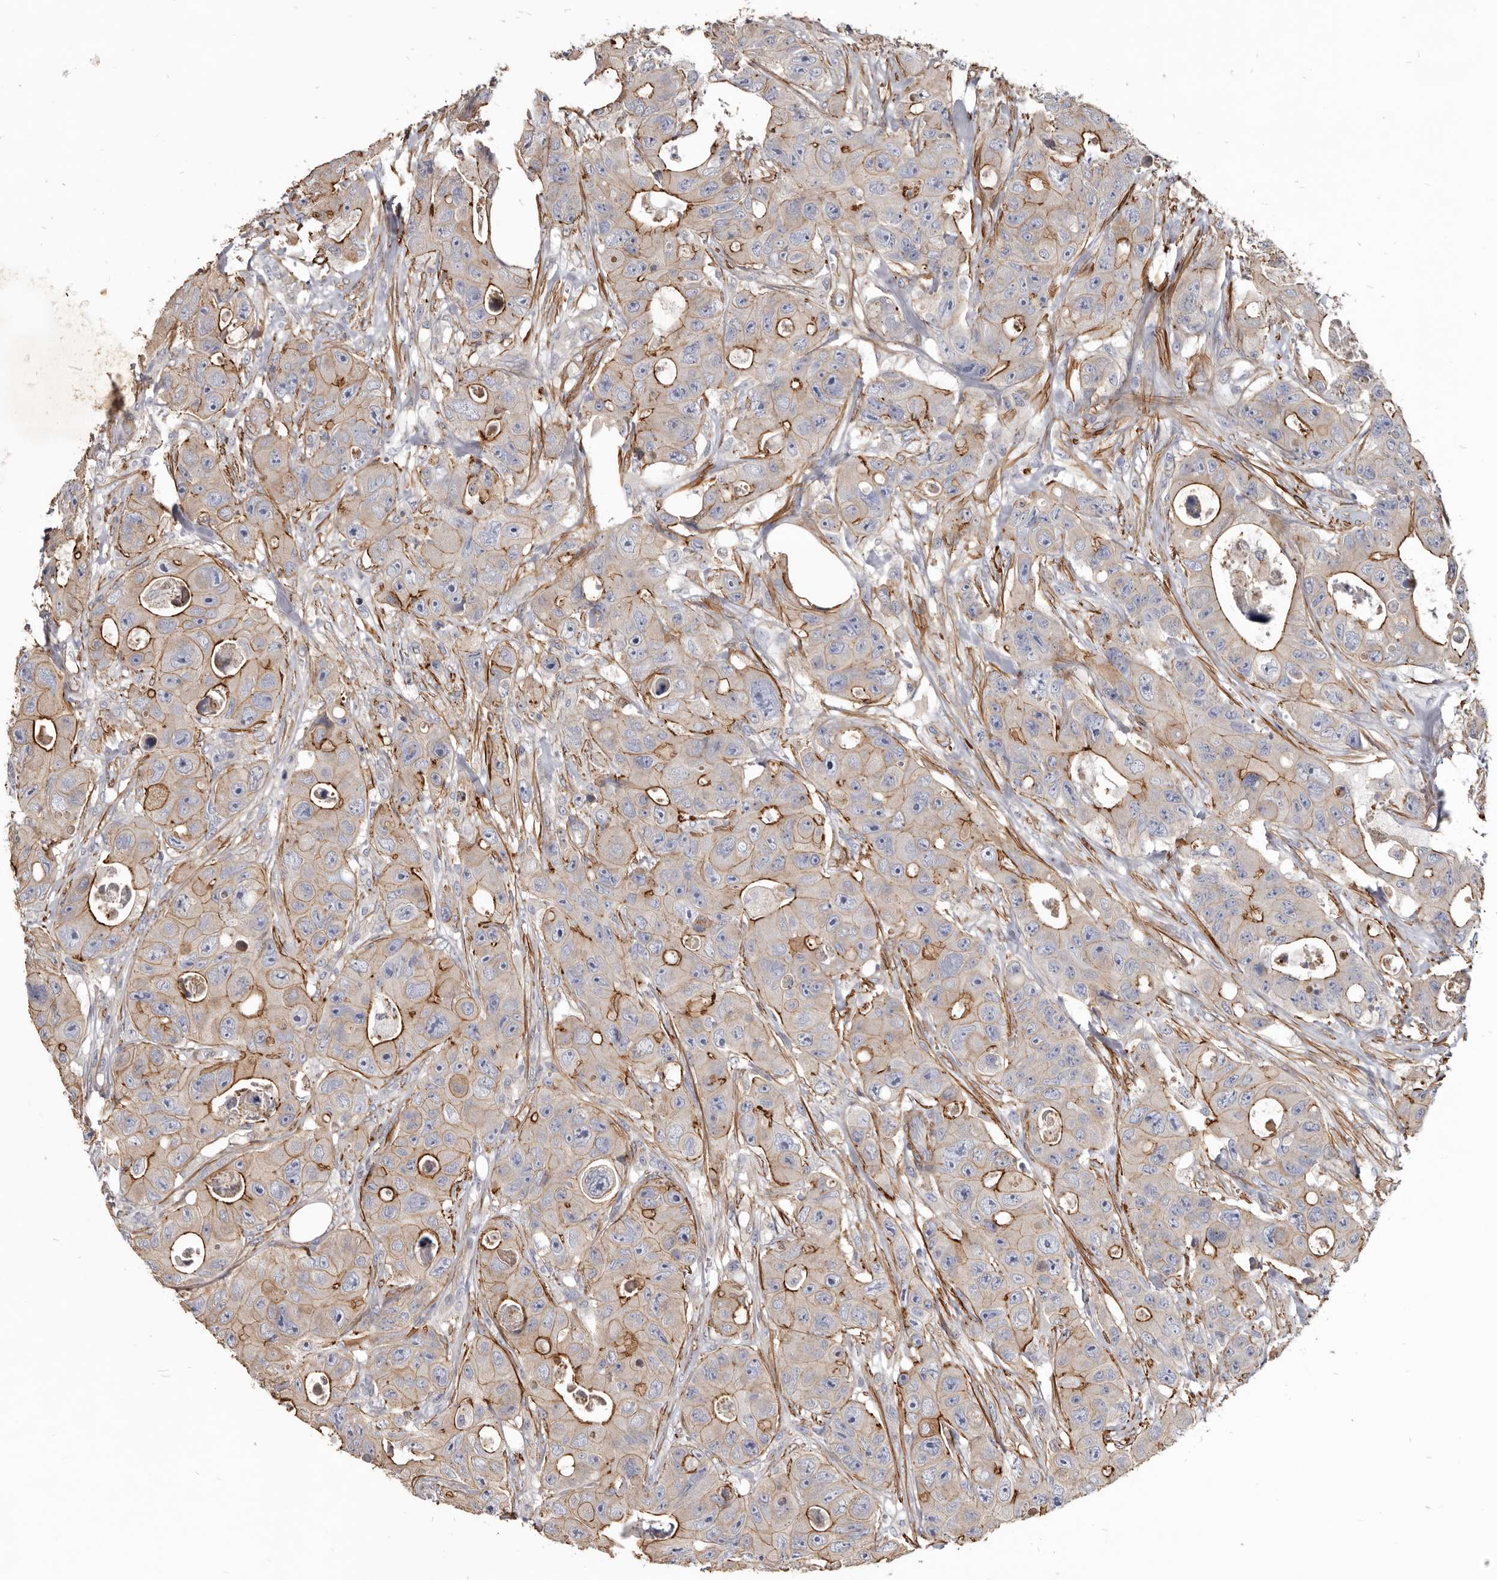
{"staining": {"intensity": "moderate", "quantity": "25%-75%", "location": "cytoplasmic/membranous"}, "tissue": "colorectal cancer", "cell_type": "Tumor cells", "image_type": "cancer", "snomed": [{"axis": "morphology", "description": "Adenocarcinoma, NOS"}, {"axis": "topography", "description": "Colon"}], "caption": "Colorectal adenocarcinoma stained with a protein marker reveals moderate staining in tumor cells.", "gene": "CGN", "patient": {"sex": "female", "age": 46}}